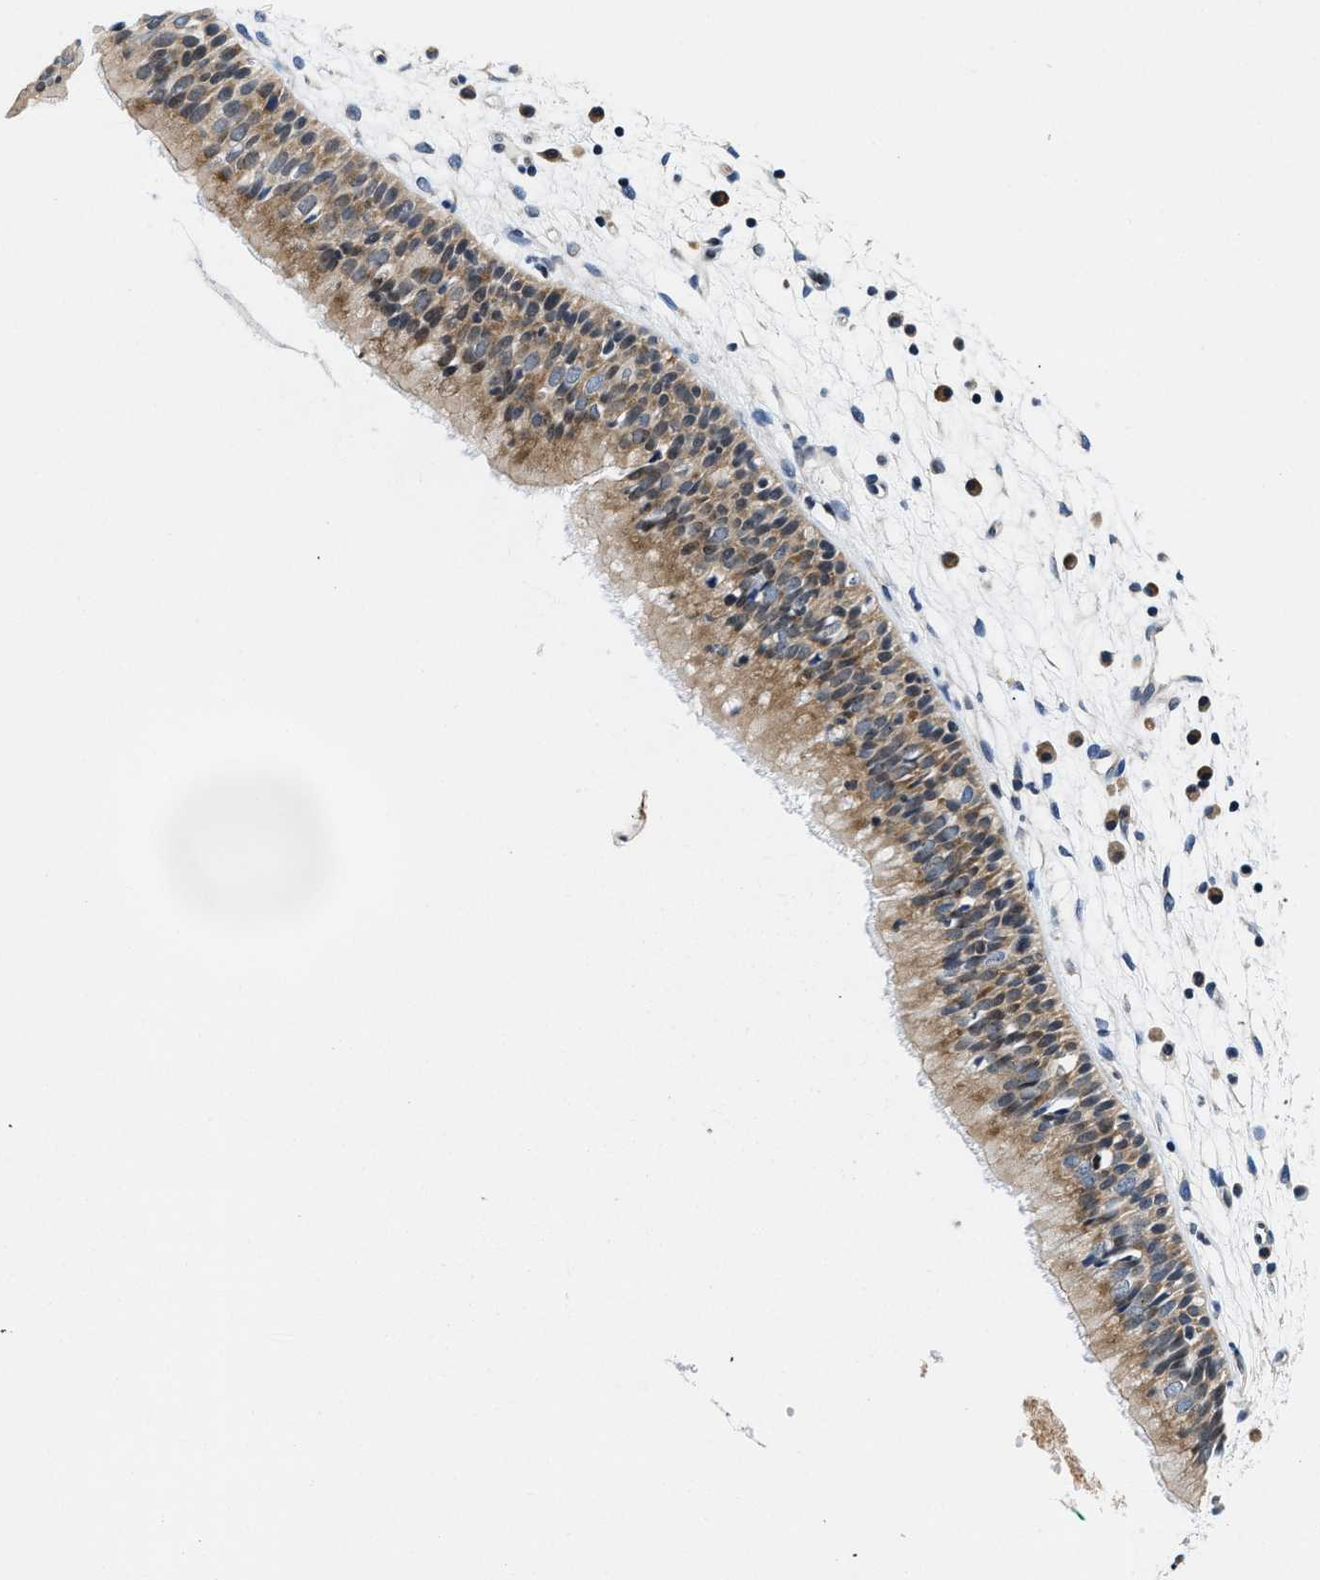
{"staining": {"intensity": "moderate", "quantity": ">75%", "location": "cytoplasmic/membranous"}, "tissue": "nasopharynx", "cell_type": "Respiratory epithelial cells", "image_type": "normal", "snomed": [{"axis": "morphology", "description": "Normal tissue, NOS"}, {"axis": "topography", "description": "Nasopharynx"}], "caption": "Immunohistochemical staining of benign human nasopharynx reveals medium levels of moderate cytoplasmic/membranous positivity in about >75% of respiratory epithelial cells.", "gene": "IKBKE", "patient": {"sex": "male", "age": 21}}